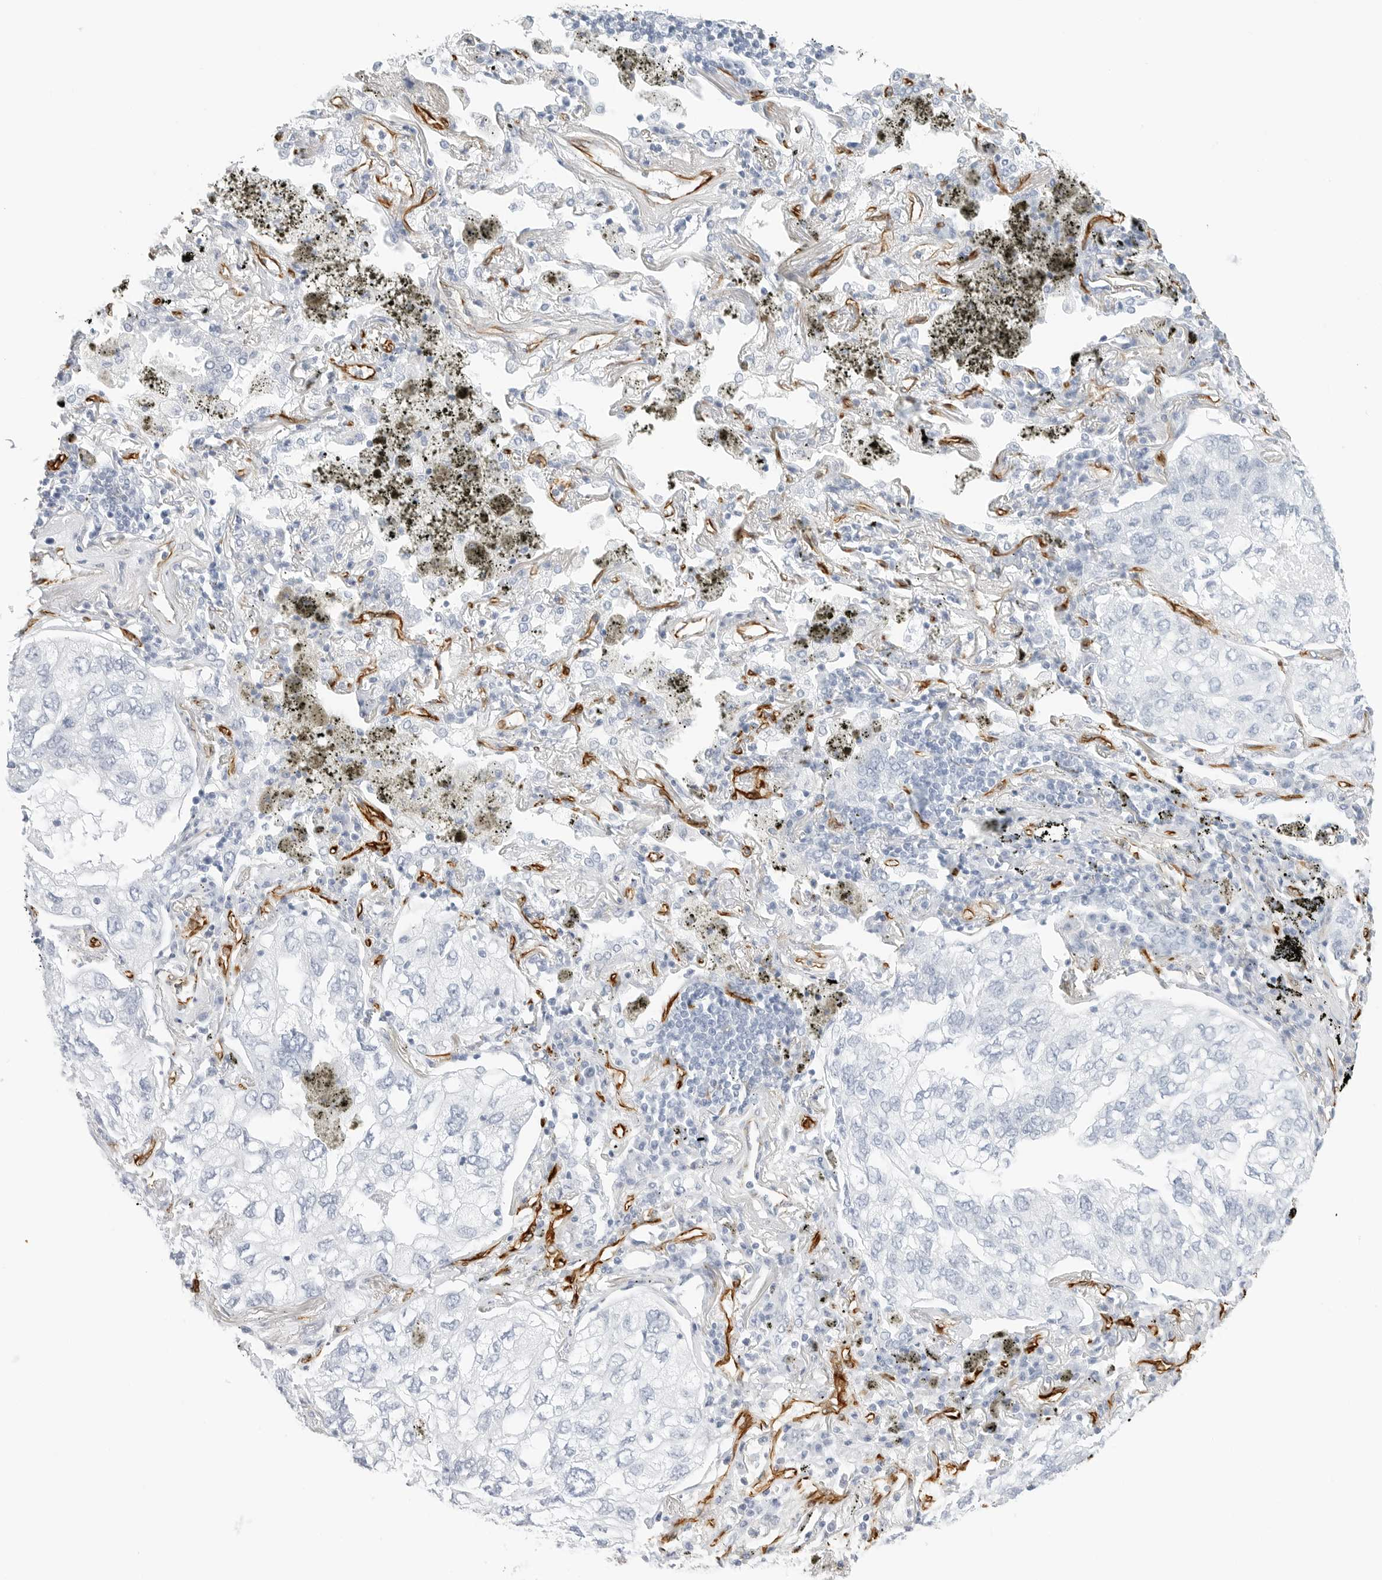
{"staining": {"intensity": "negative", "quantity": "none", "location": "none"}, "tissue": "lung cancer", "cell_type": "Tumor cells", "image_type": "cancer", "snomed": [{"axis": "morphology", "description": "Adenocarcinoma, NOS"}, {"axis": "topography", "description": "Lung"}], "caption": "Human lung adenocarcinoma stained for a protein using immunohistochemistry demonstrates no positivity in tumor cells.", "gene": "NES", "patient": {"sex": "male", "age": 65}}